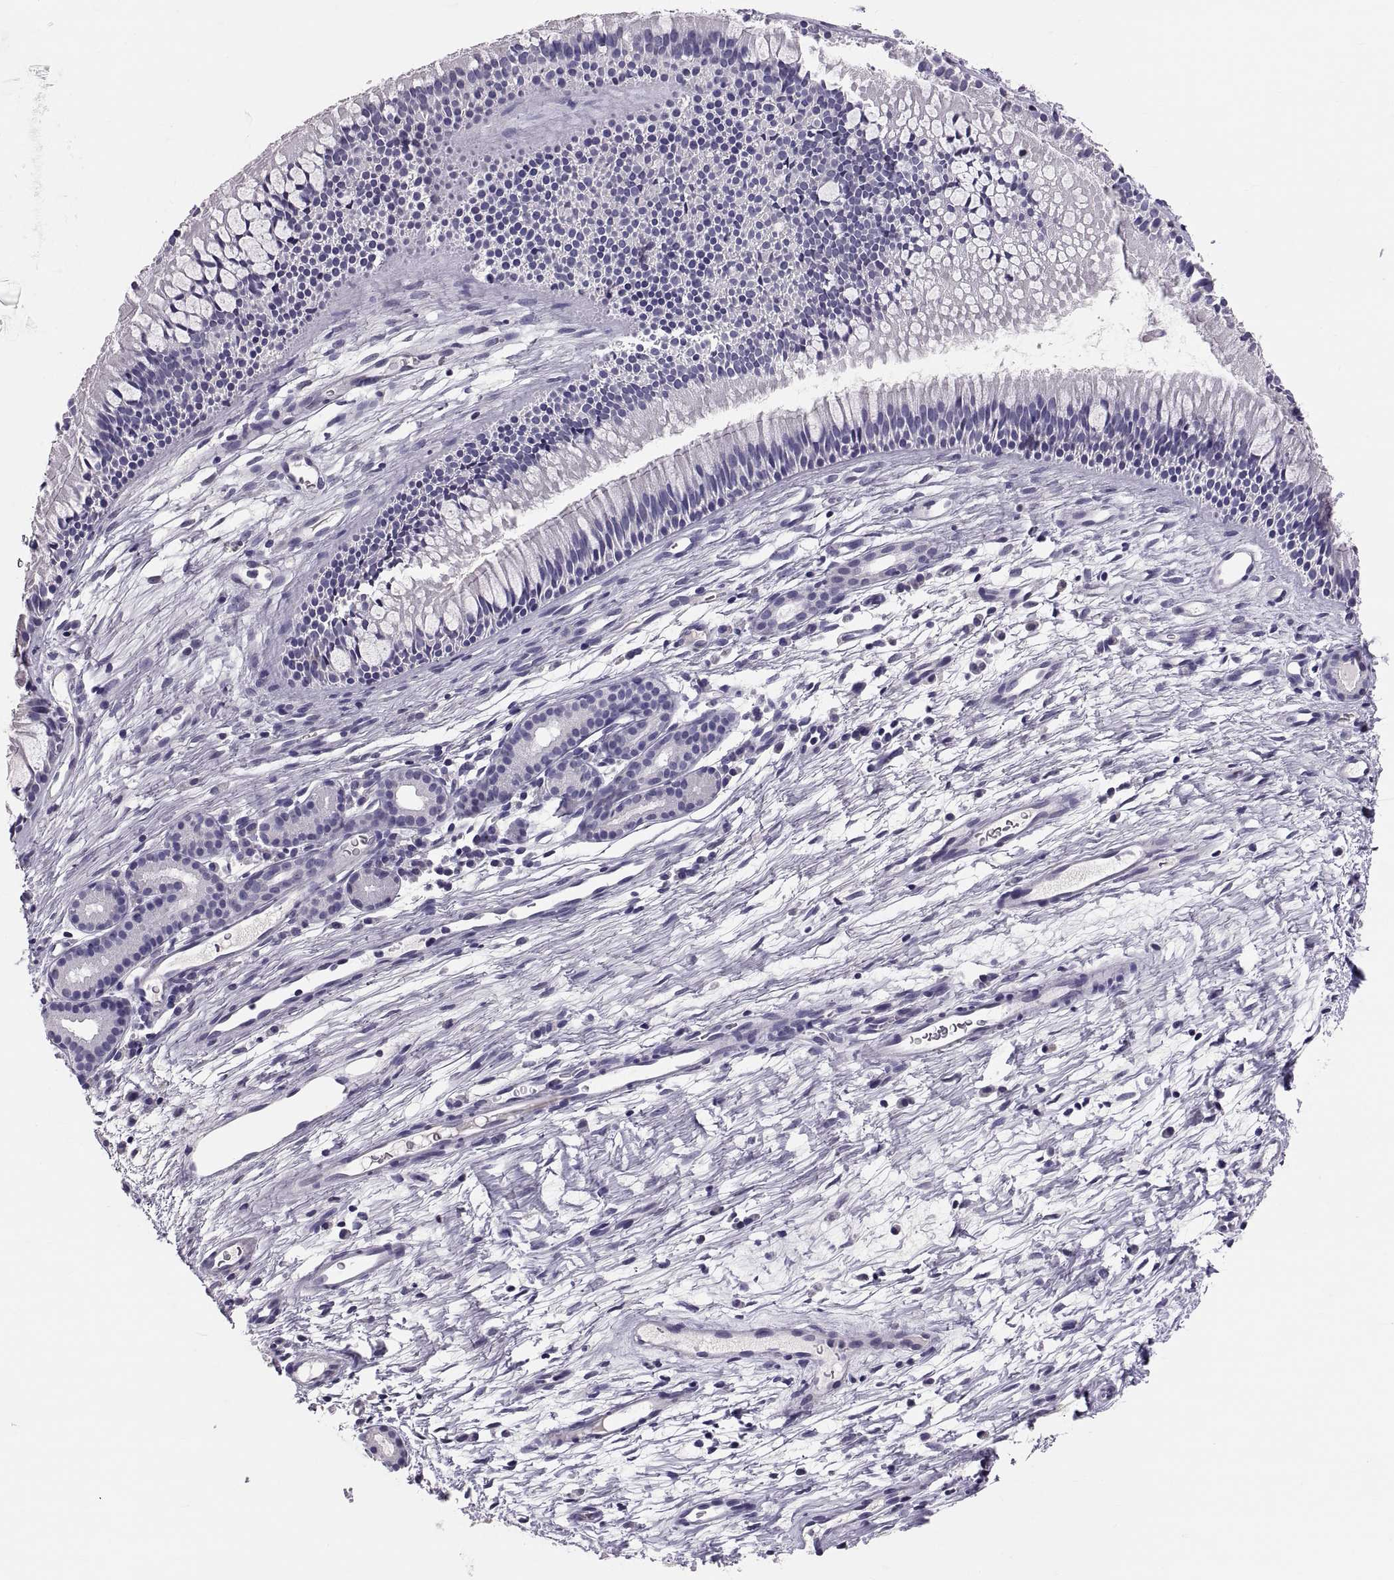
{"staining": {"intensity": "negative", "quantity": "none", "location": "none"}, "tissue": "nasopharynx", "cell_type": "Respiratory epithelial cells", "image_type": "normal", "snomed": [{"axis": "morphology", "description": "Normal tissue, NOS"}, {"axis": "topography", "description": "Nasopharynx"}], "caption": "A high-resolution histopathology image shows immunohistochemistry (IHC) staining of benign nasopharynx, which shows no significant staining in respiratory epithelial cells. Nuclei are stained in blue.", "gene": "PTN", "patient": {"sex": "male", "age": 51}}